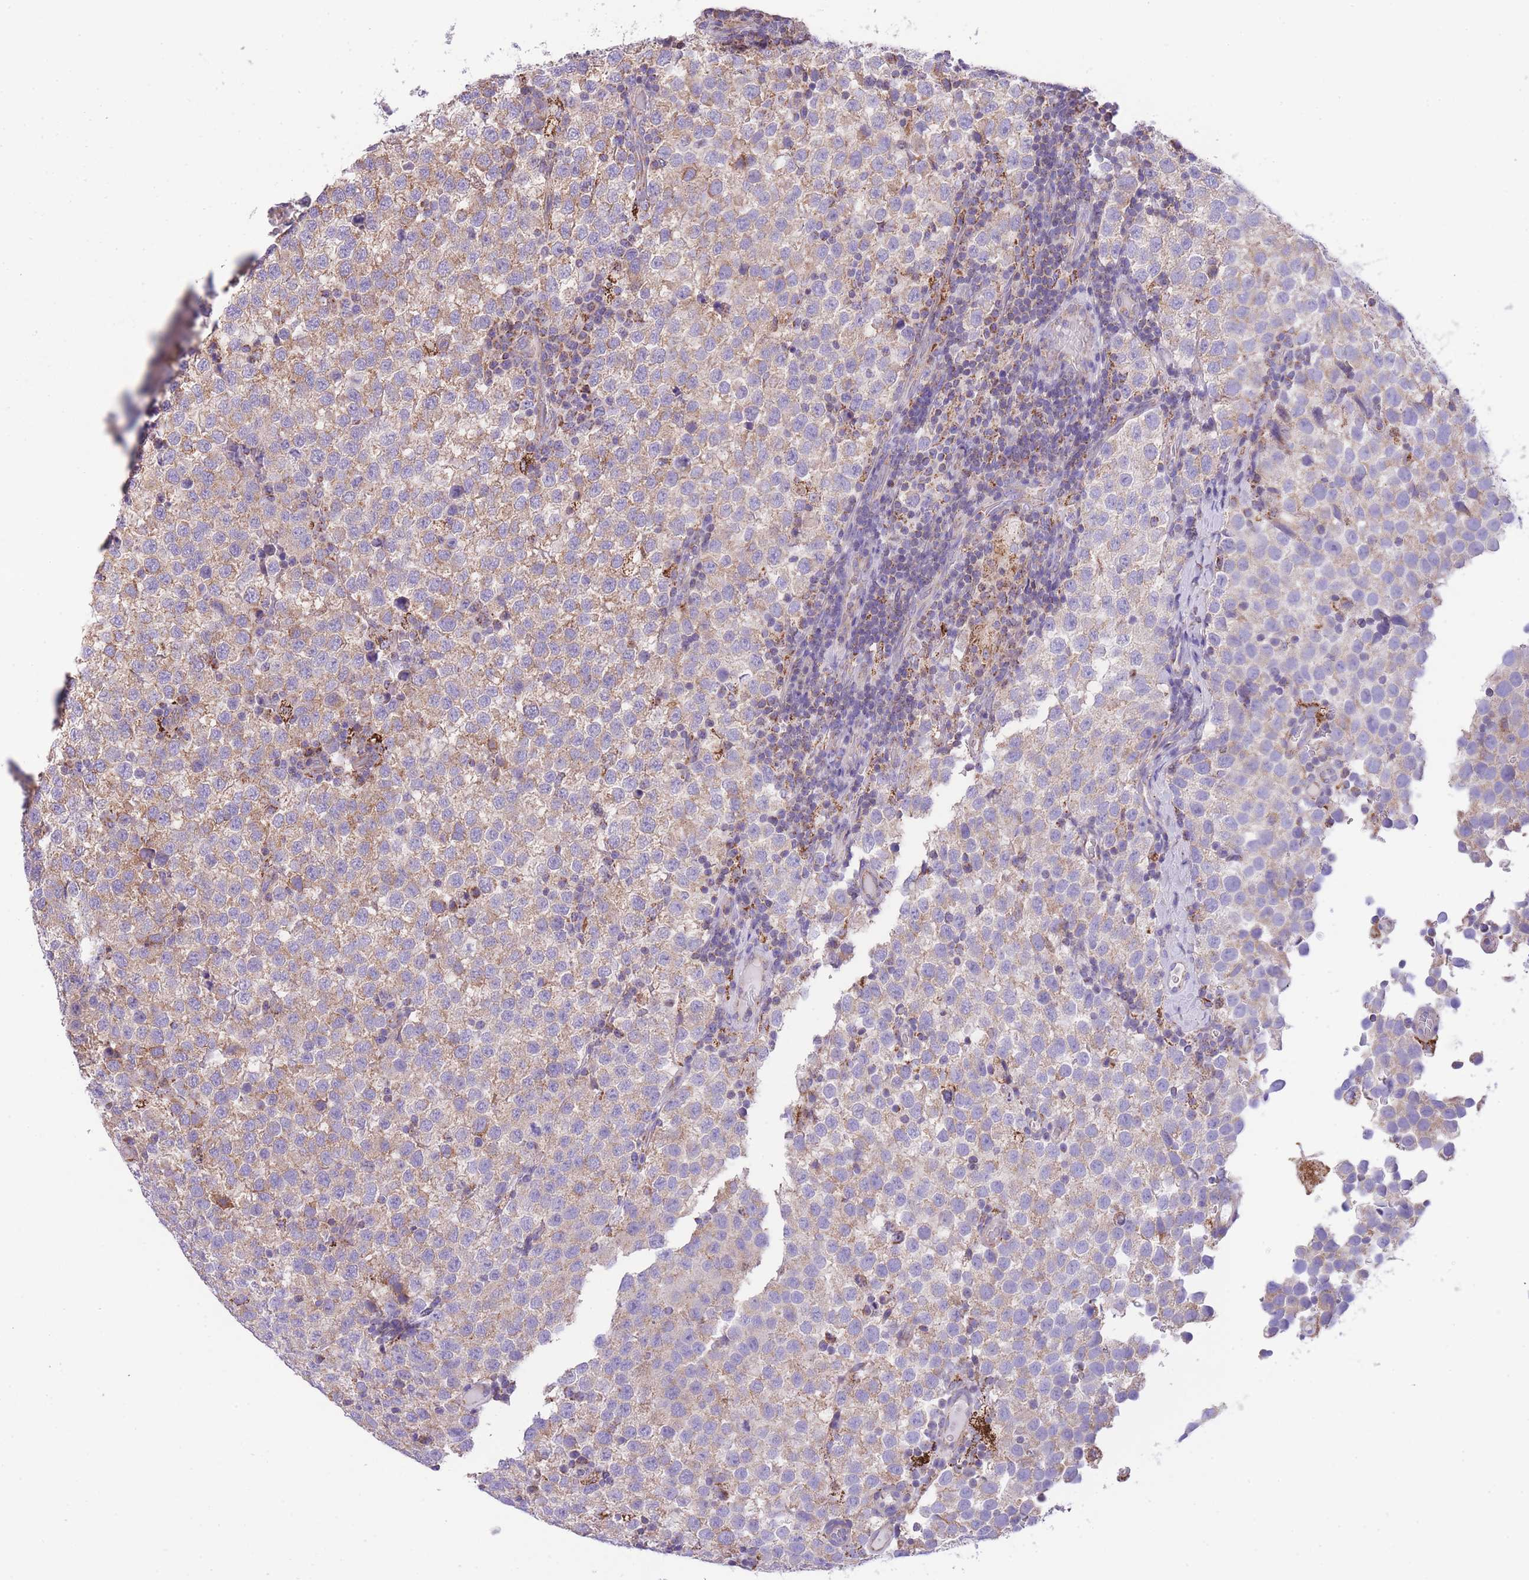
{"staining": {"intensity": "moderate", "quantity": "25%-75%", "location": "cytoplasmic/membranous"}, "tissue": "testis cancer", "cell_type": "Tumor cells", "image_type": "cancer", "snomed": [{"axis": "morphology", "description": "Seminoma, NOS"}, {"axis": "topography", "description": "Testis"}], "caption": "A brown stain shows moderate cytoplasmic/membranous positivity of a protein in testis cancer (seminoma) tumor cells.", "gene": "ST3GAL3", "patient": {"sex": "male", "age": 34}}